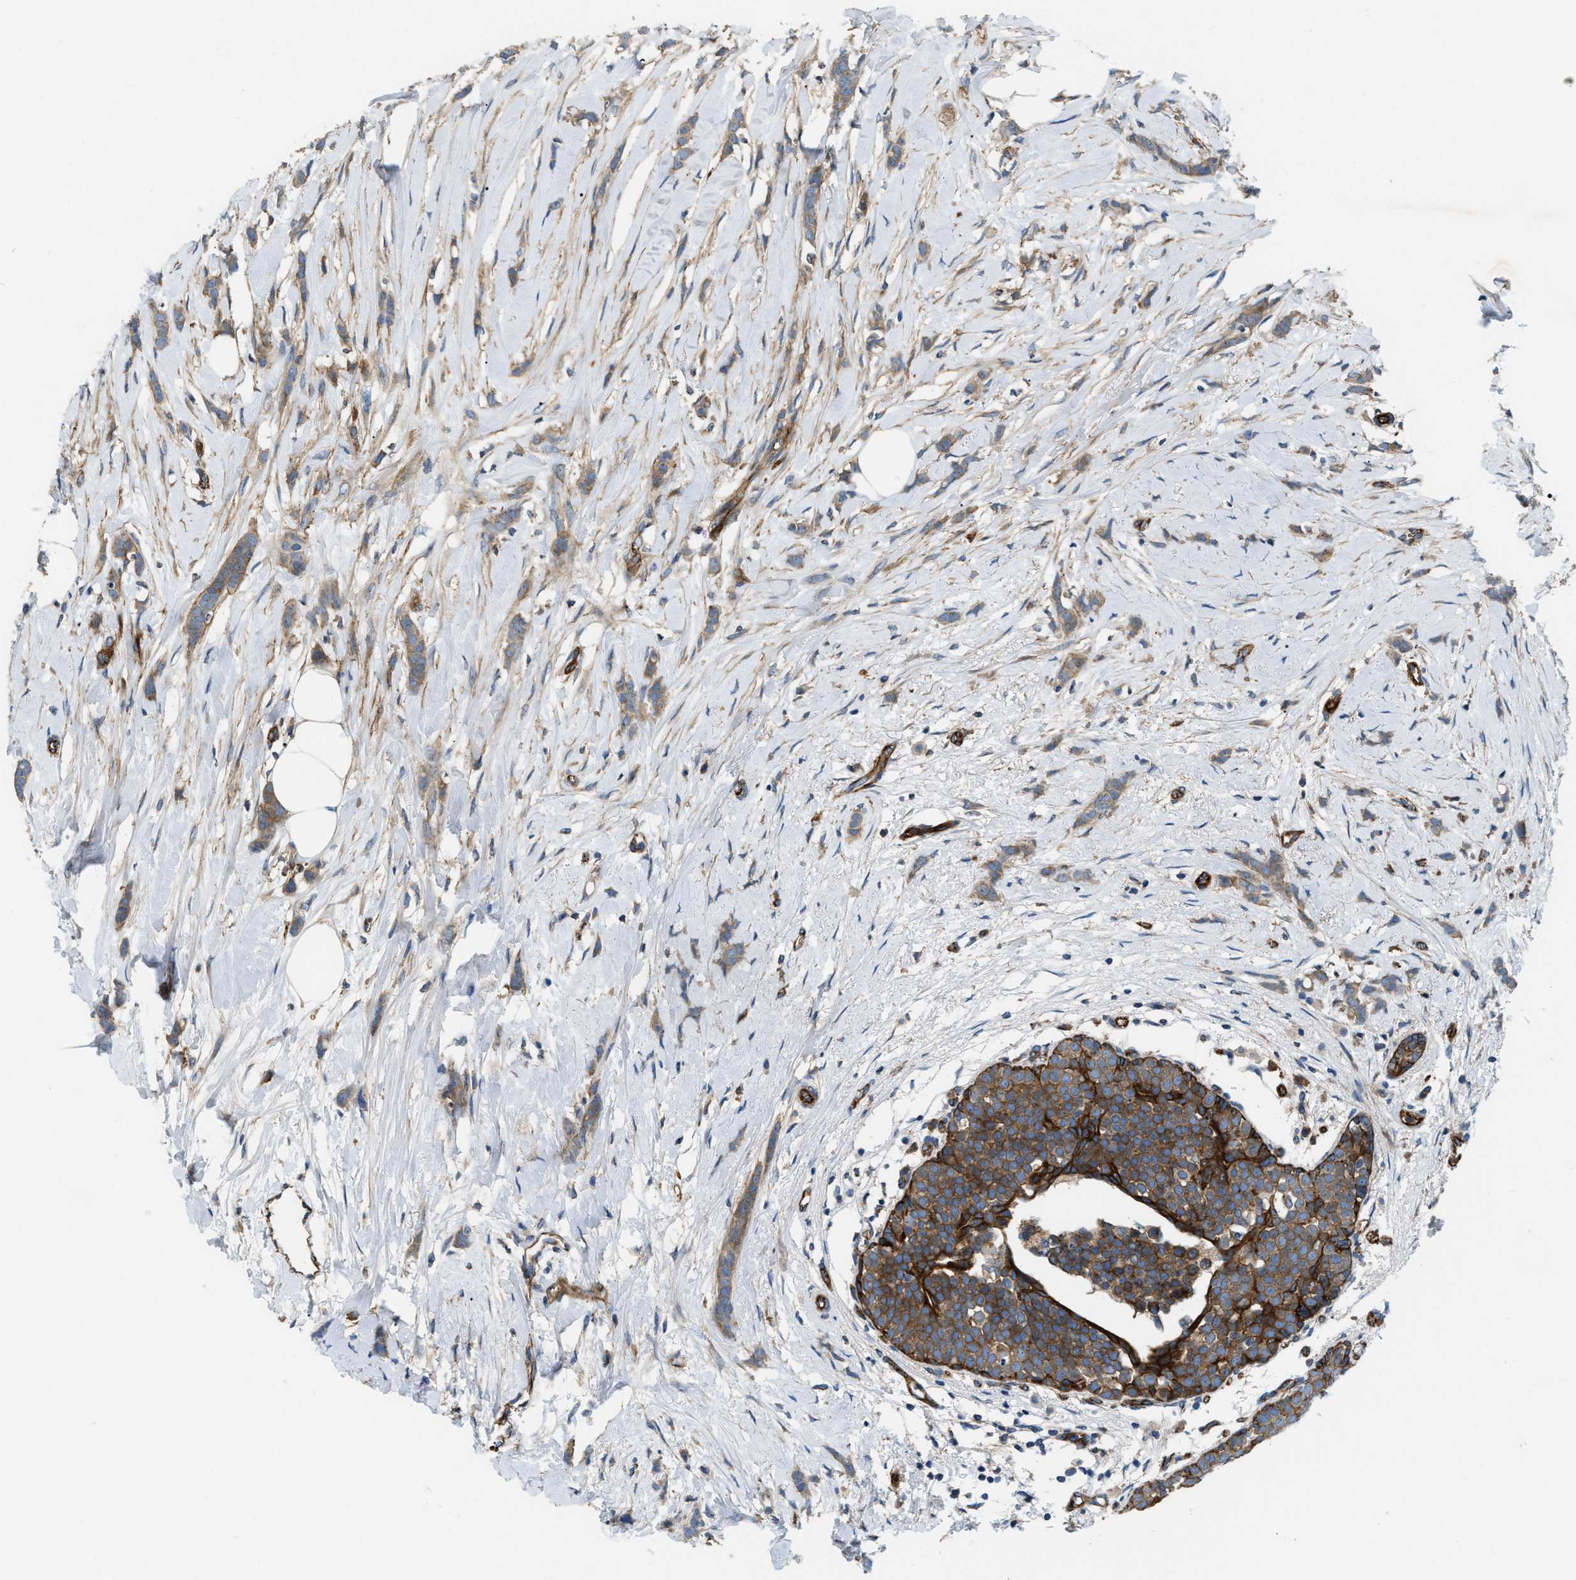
{"staining": {"intensity": "moderate", "quantity": ">75%", "location": "cytoplasmic/membranous"}, "tissue": "breast cancer", "cell_type": "Tumor cells", "image_type": "cancer", "snomed": [{"axis": "morphology", "description": "Lobular carcinoma, in situ"}, {"axis": "morphology", "description": "Lobular carcinoma"}, {"axis": "topography", "description": "Breast"}], "caption": "High-magnification brightfield microscopy of breast cancer stained with DAB (brown) and counterstained with hematoxylin (blue). tumor cells exhibit moderate cytoplasmic/membranous expression is present in about>75% of cells.", "gene": "ERC1", "patient": {"sex": "female", "age": 41}}